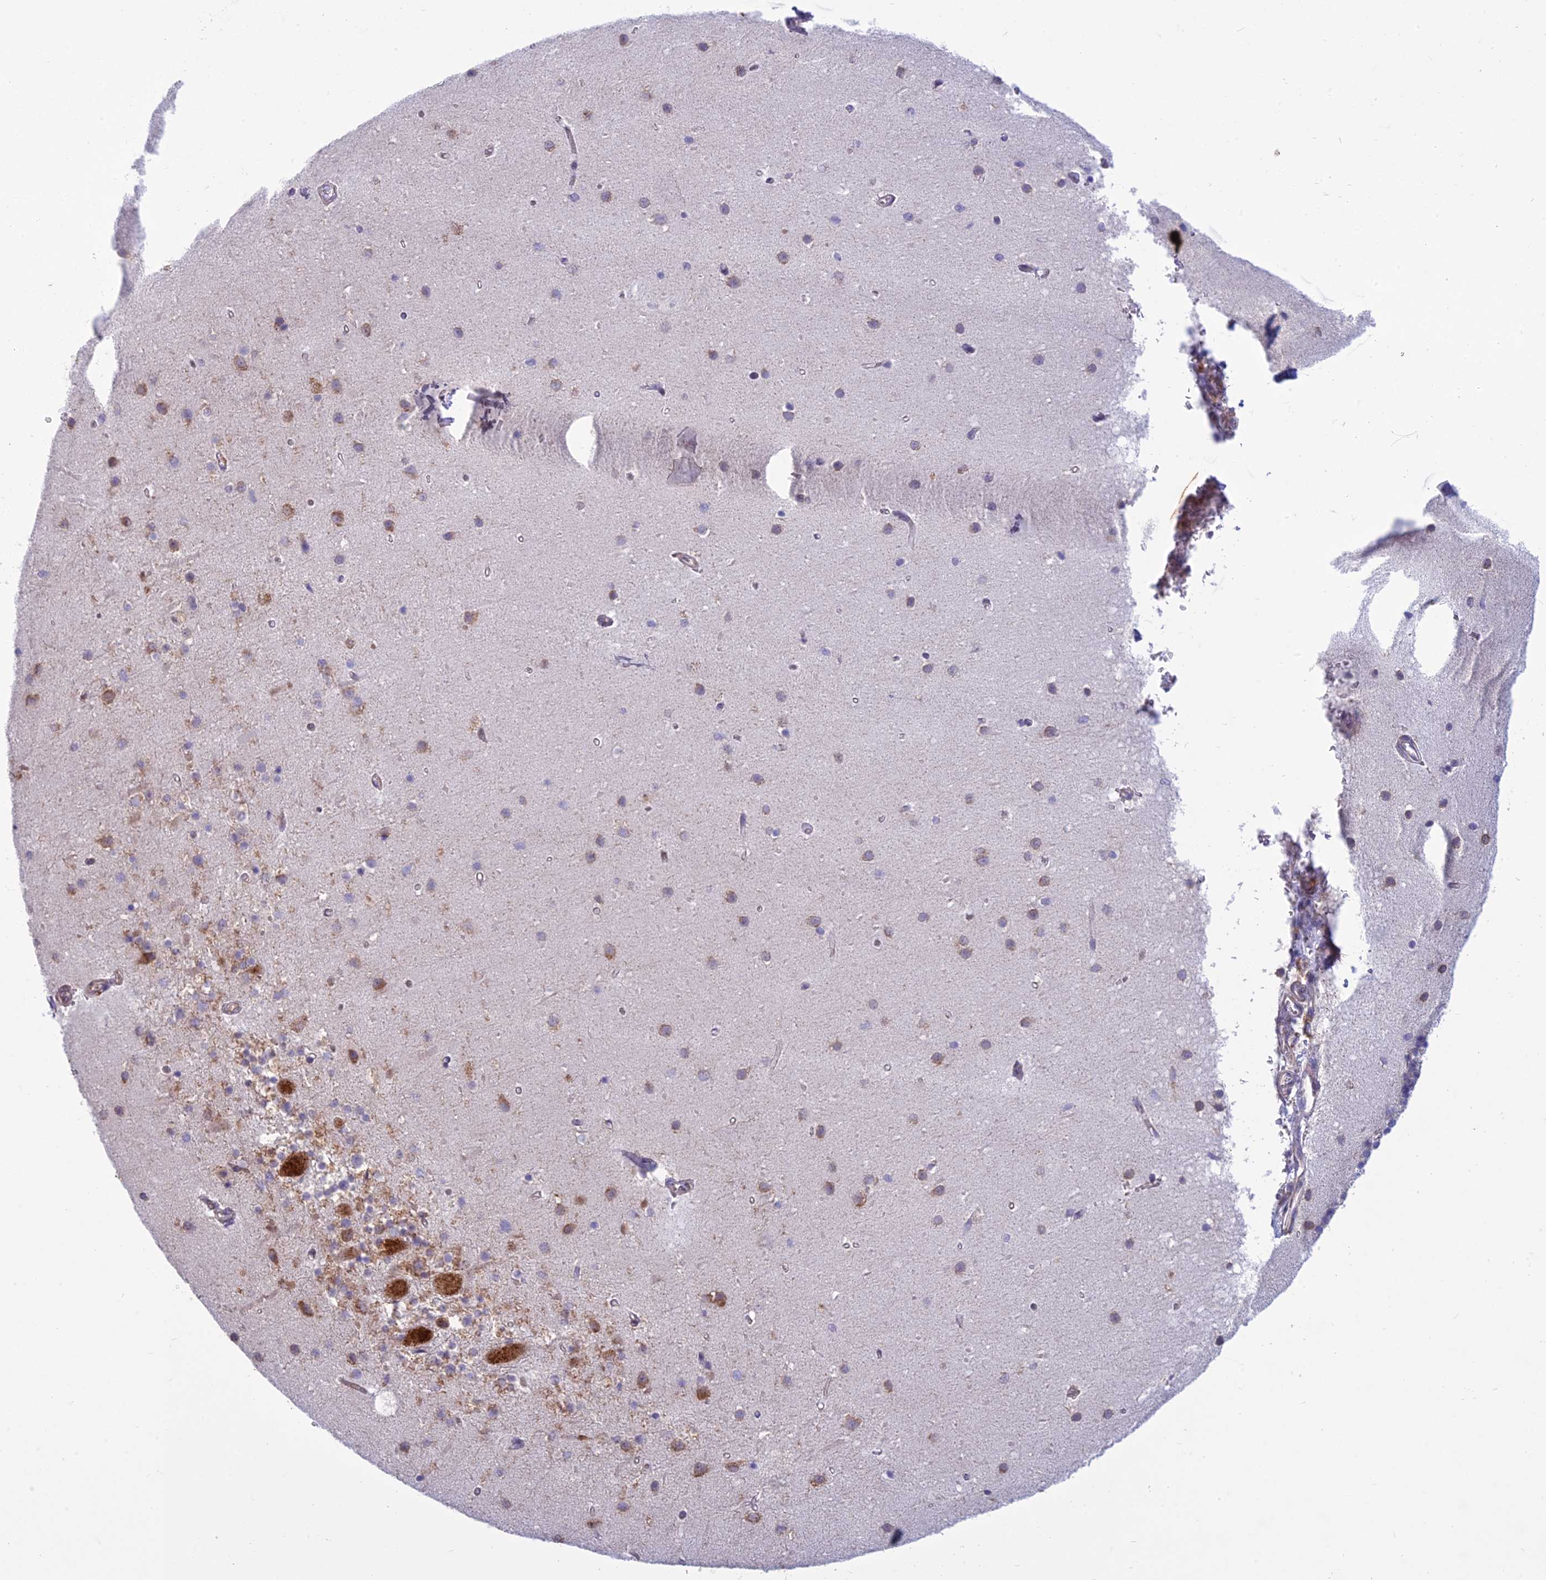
{"staining": {"intensity": "negative", "quantity": "none", "location": "none"}, "tissue": "cerebellum", "cell_type": "Cells in granular layer", "image_type": "normal", "snomed": [{"axis": "morphology", "description": "Normal tissue, NOS"}, {"axis": "topography", "description": "Cerebellum"}], "caption": "Cells in granular layer show no significant expression in normal cerebellum. (Immunohistochemistry, brightfield microscopy, high magnification).", "gene": "RPL17", "patient": {"sex": "male", "age": 54}}